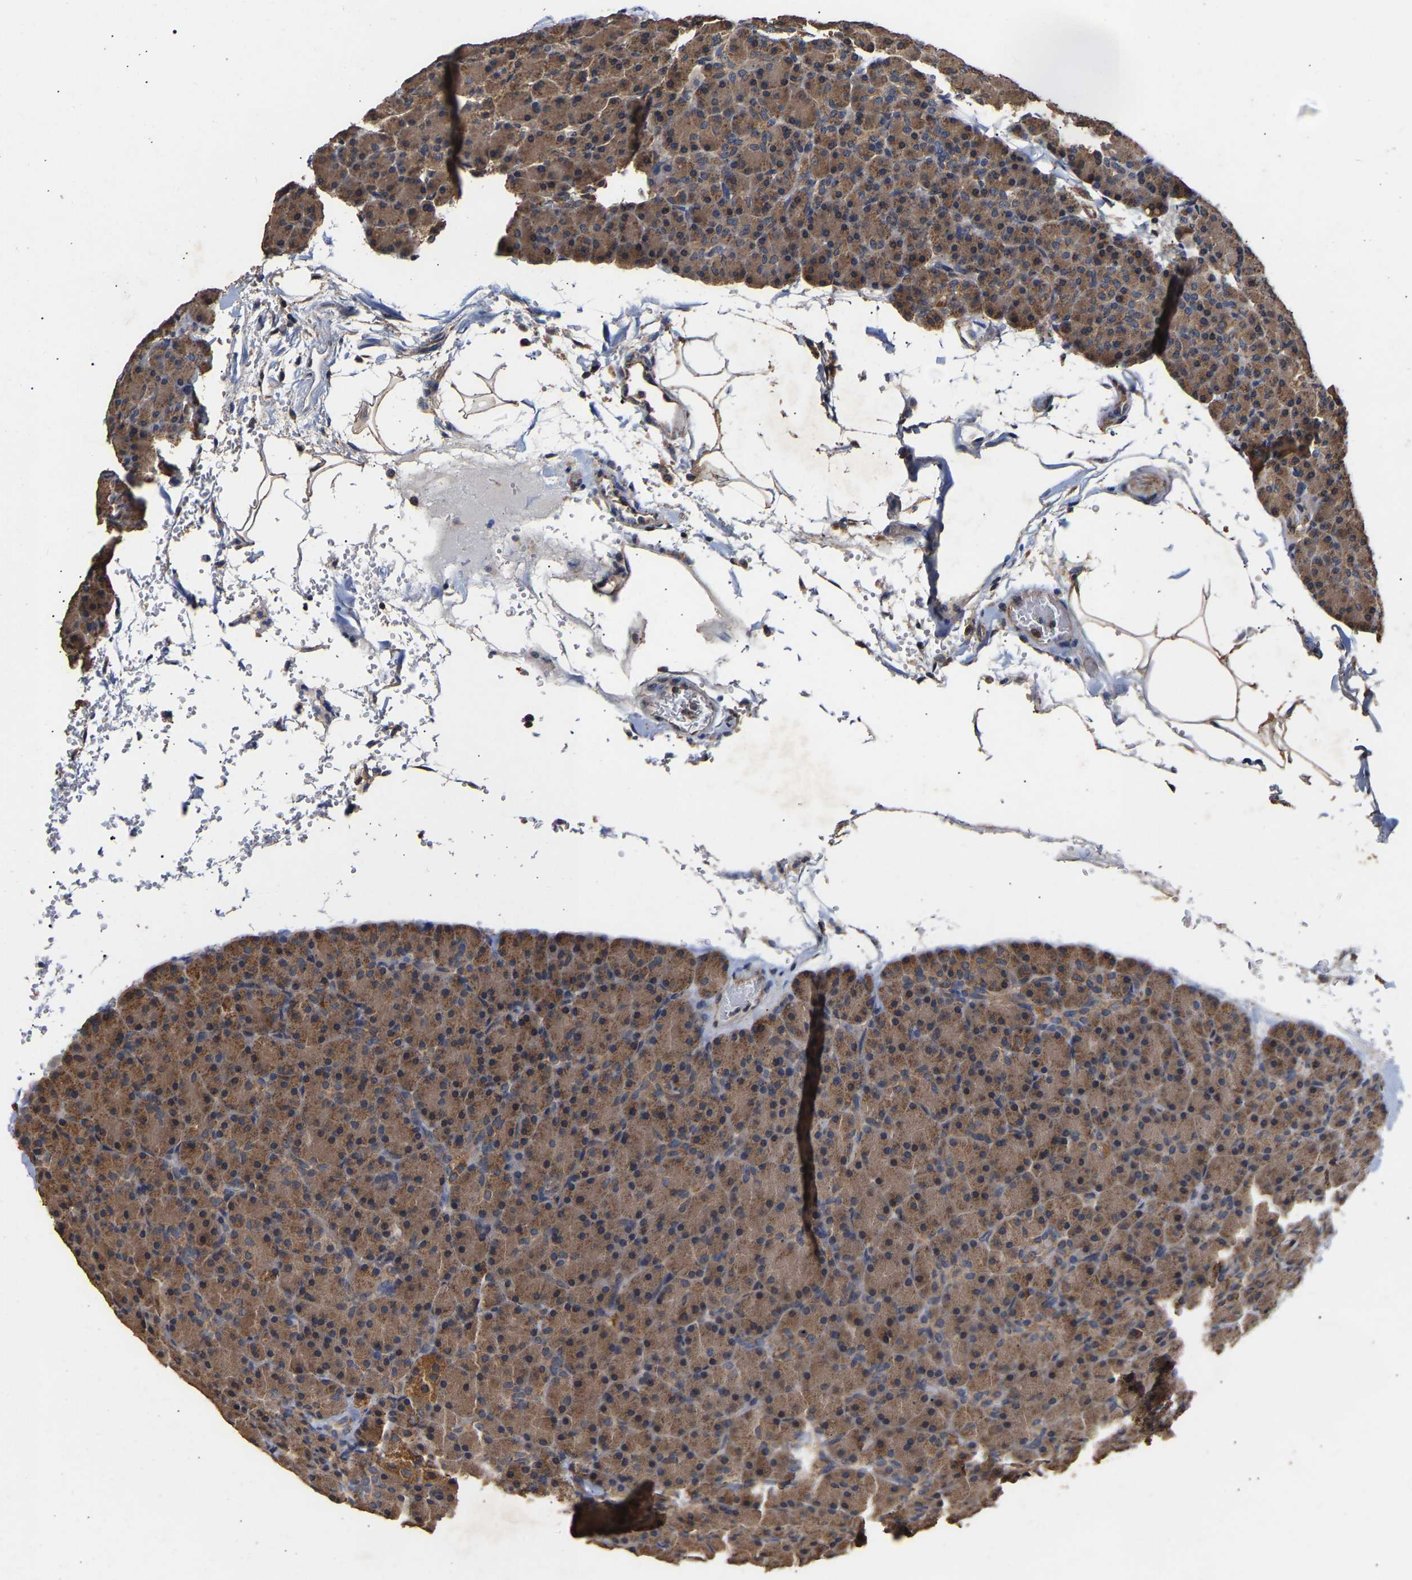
{"staining": {"intensity": "moderate", "quantity": ">75%", "location": "cytoplasmic/membranous"}, "tissue": "pancreas", "cell_type": "Exocrine glandular cells", "image_type": "normal", "snomed": [{"axis": "morphology", "description": "Normal tissue, NOS"}, {"axis": "topography", "description": "Pancreas"}], "caption": "Immunohistochemistry of unremarkable pancreas displays medium levels of moderate cytoplasmic/membranous staining in approximately >75% of exocrine glandular cells.", "gene": "ZNF26", "patient": {"sex": "female", "age": 43}}